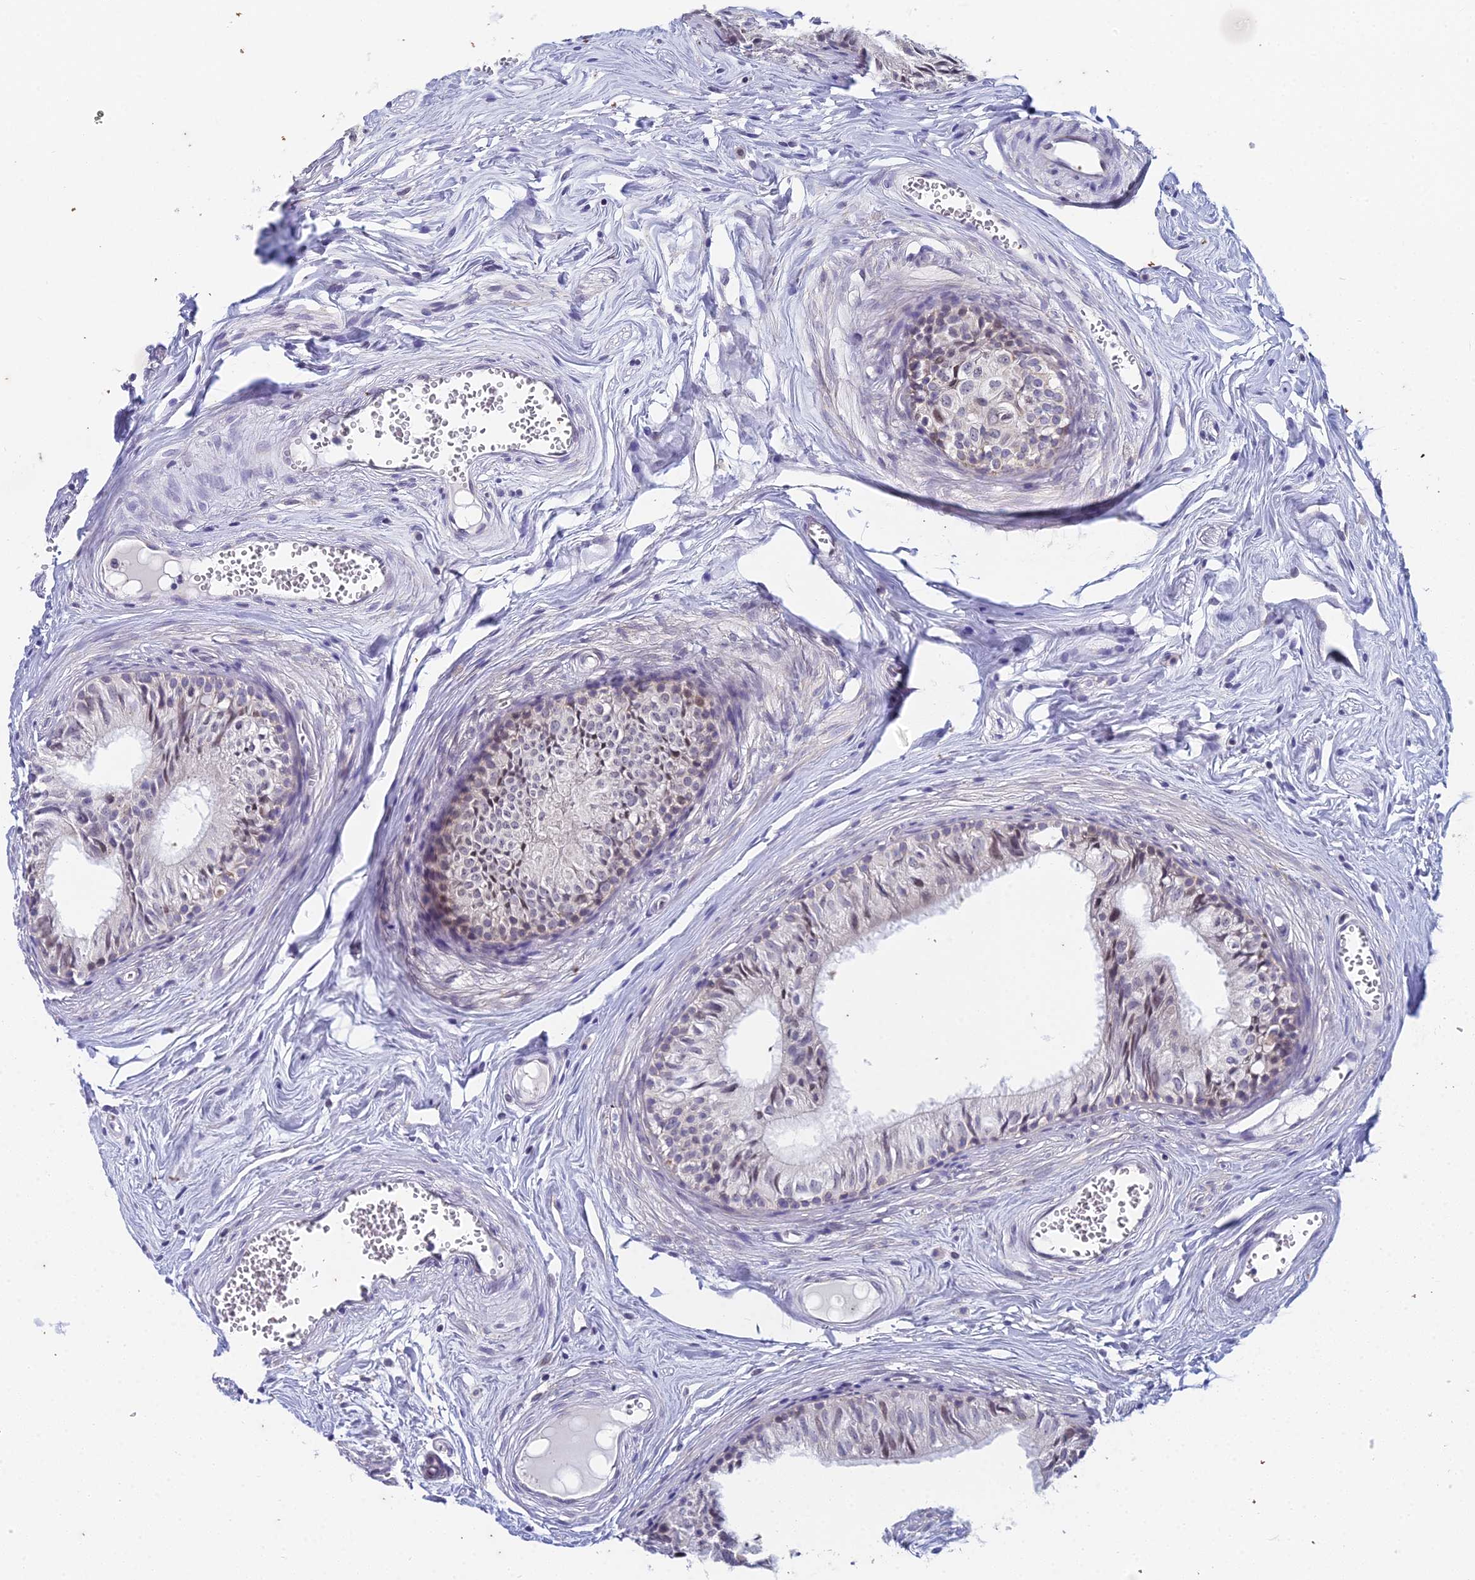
{"staining": {"intensity": "weak", "quantity": "<25%", "location": "cytoplasmic/membranous"}, "tissue": "epididymis", "cell_type": "Glandular cells", "image_type": "normal", "snomed": [{"axis": "morphology", "description": "Normal tissue, NOS"}, {"axis": "topography", "description": "Epididymis"}], "caption": "An immunohistochemistry (IHC) histopathology image of normal epididymis is shown. There is no staining in glandular cells of epididymis.", "gene": "EEF2KMT", "patient": {"sex": "male", "age": 36}}